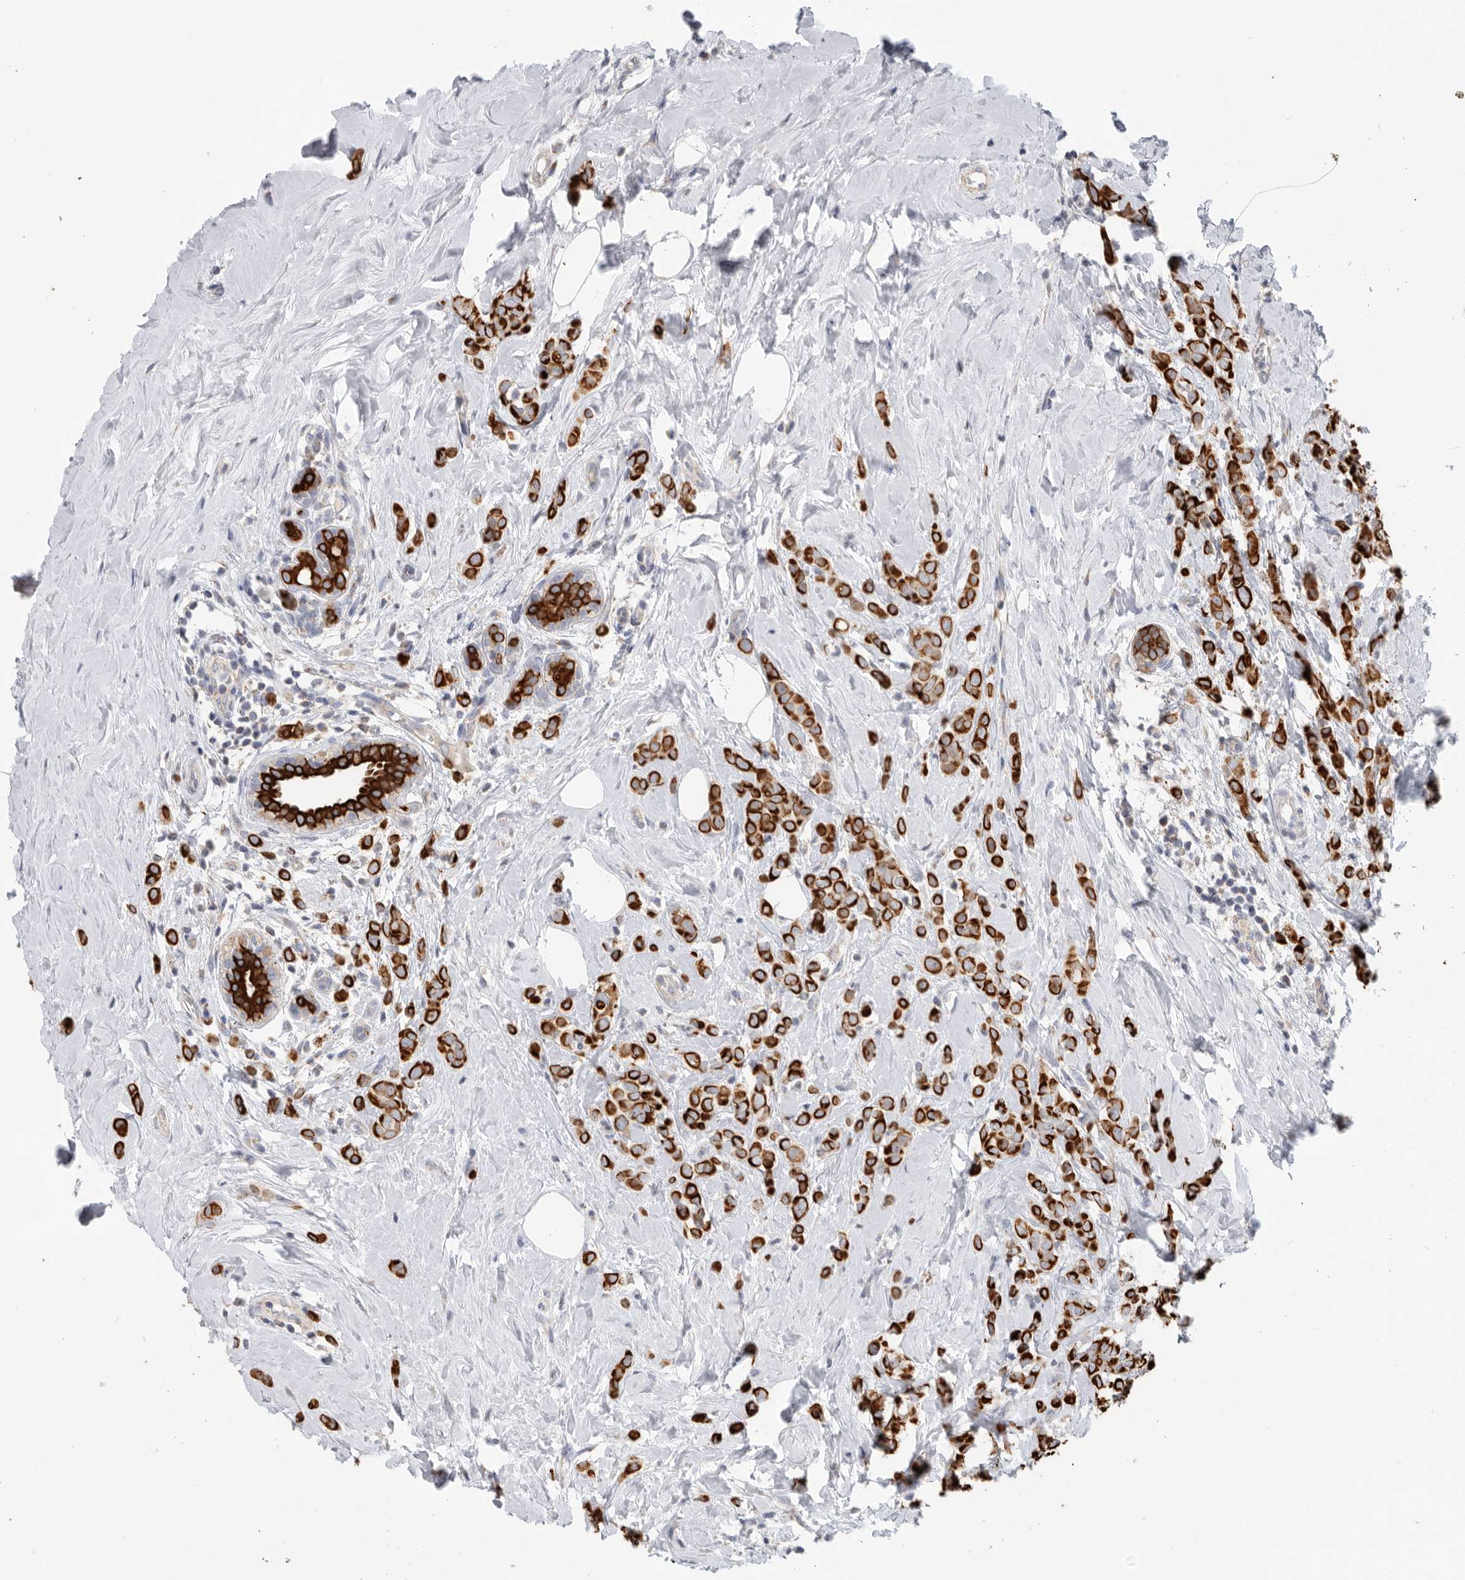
{"staining": {"intensity": "strong", "quantity": ">75%", "location": "cytoplasmic/membranous"}, "tissue": "breast cancer", "cell_type": "Tumor cells", "image_type": "cancer", "snomed": [{"axis": "morphology", "description": "Lobular carcinoma"}, {"axis": "topography", "description": "Breast"}], "caption": "Immunohistochemistry image of neoplastic tissue: lobular carcinoma (breast) stained using IHC demonstrates high levels of strong protein expression localized specifically in the cytoplasmic/membranous of tumor cells, appearing as a cytoplasmic/membranous brown color.", "gene": "MTFR1L", "patient": {"sex": "female", "age": 47}}